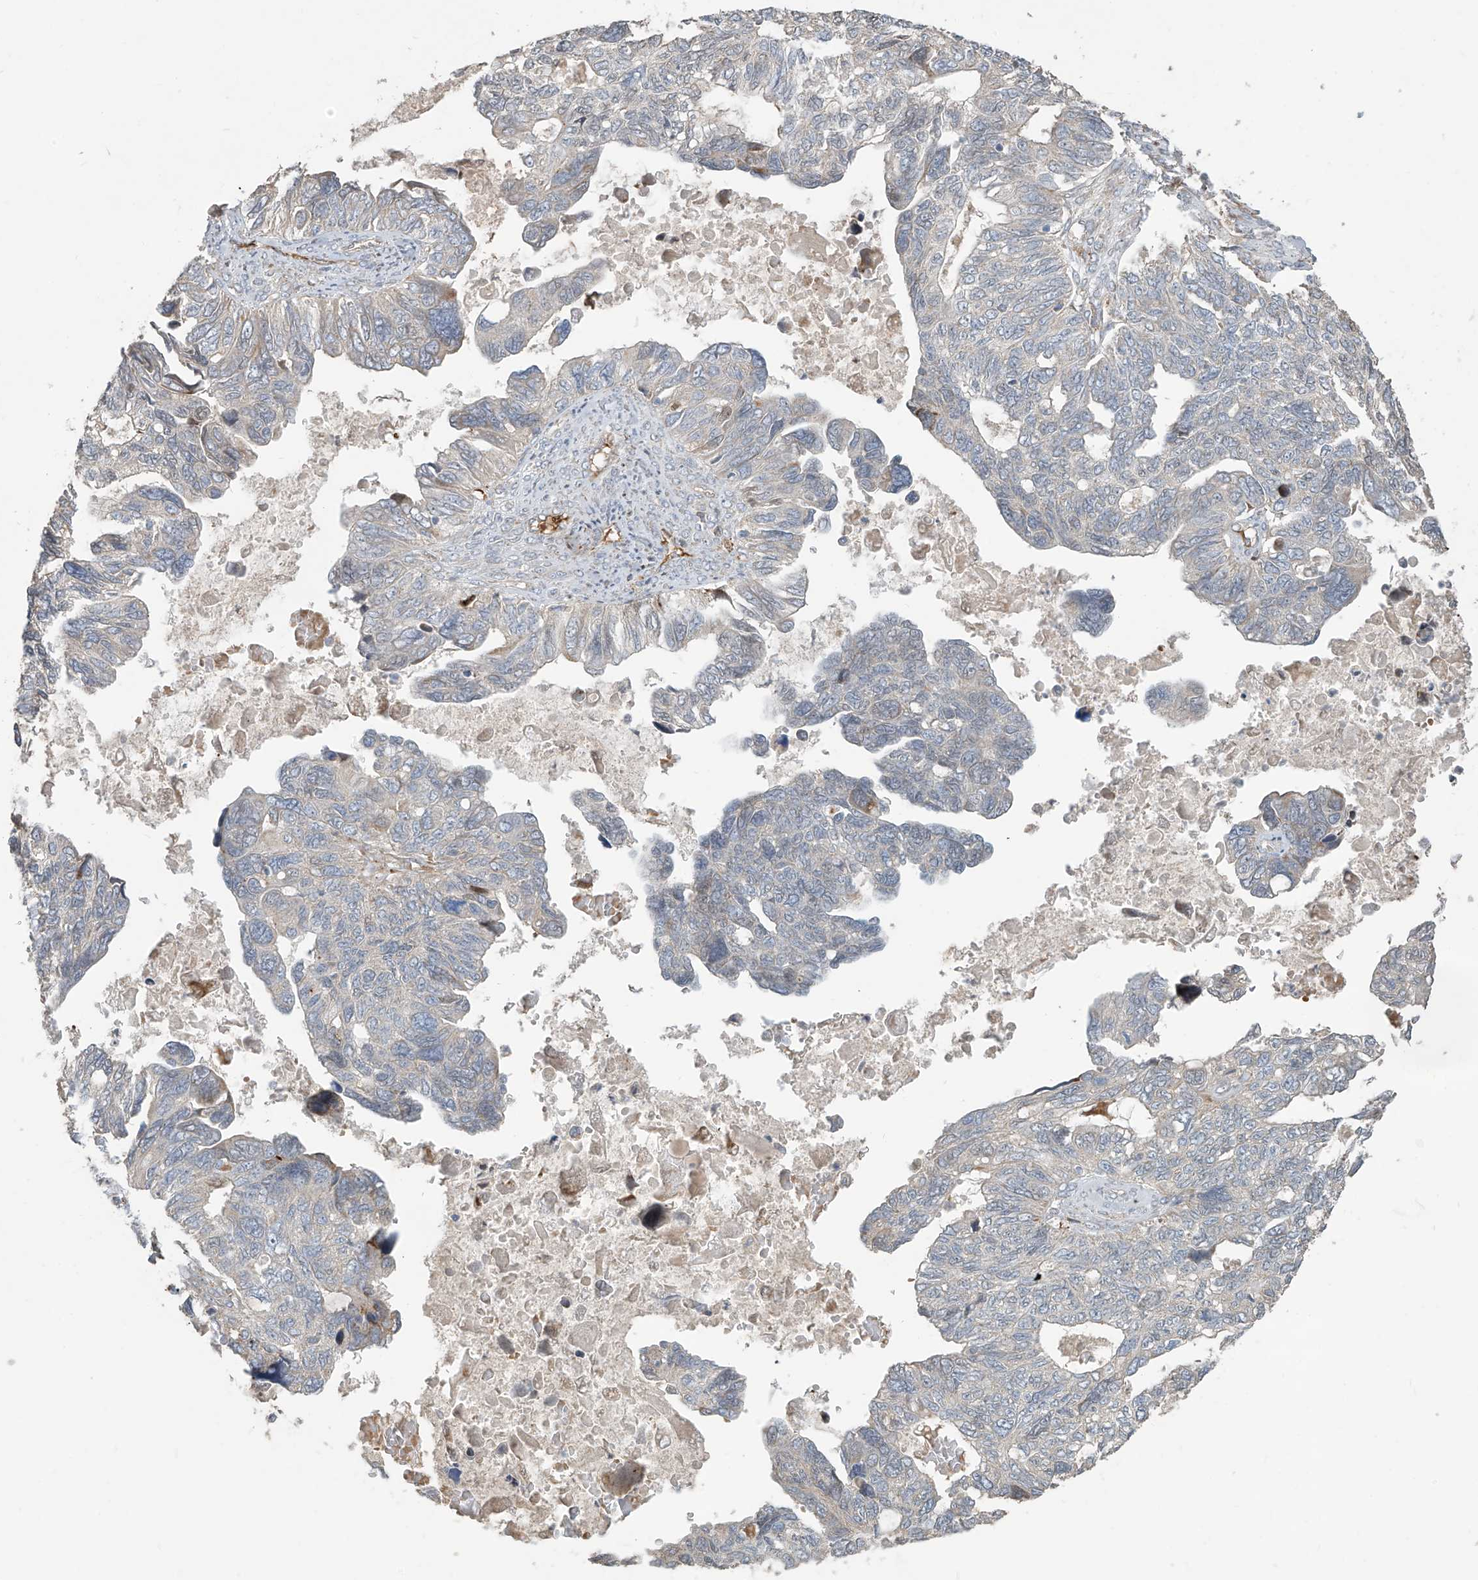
{"staining": {"intensity": "negative", "quantity": "none", "location": "none"}, "tissue": "ovarian cancer", "cell_type": "Tumor cells", "image_type": "cancer", "snomed": [{"axis": "morphology", "description": "Cystadenocarcinoma, serous, NOS"}, {"axis": "topography", "description": "Ovary"}], "caption": "An image of ovarian cancer stained for a protein reveals no brown staining in tumor cells. The staining is performed using DAB brown chromogen with nuclei counter-stained in using hematoxylin.", "gene": "ABTB1", "patient": {"sex": "female", "age": 79}}